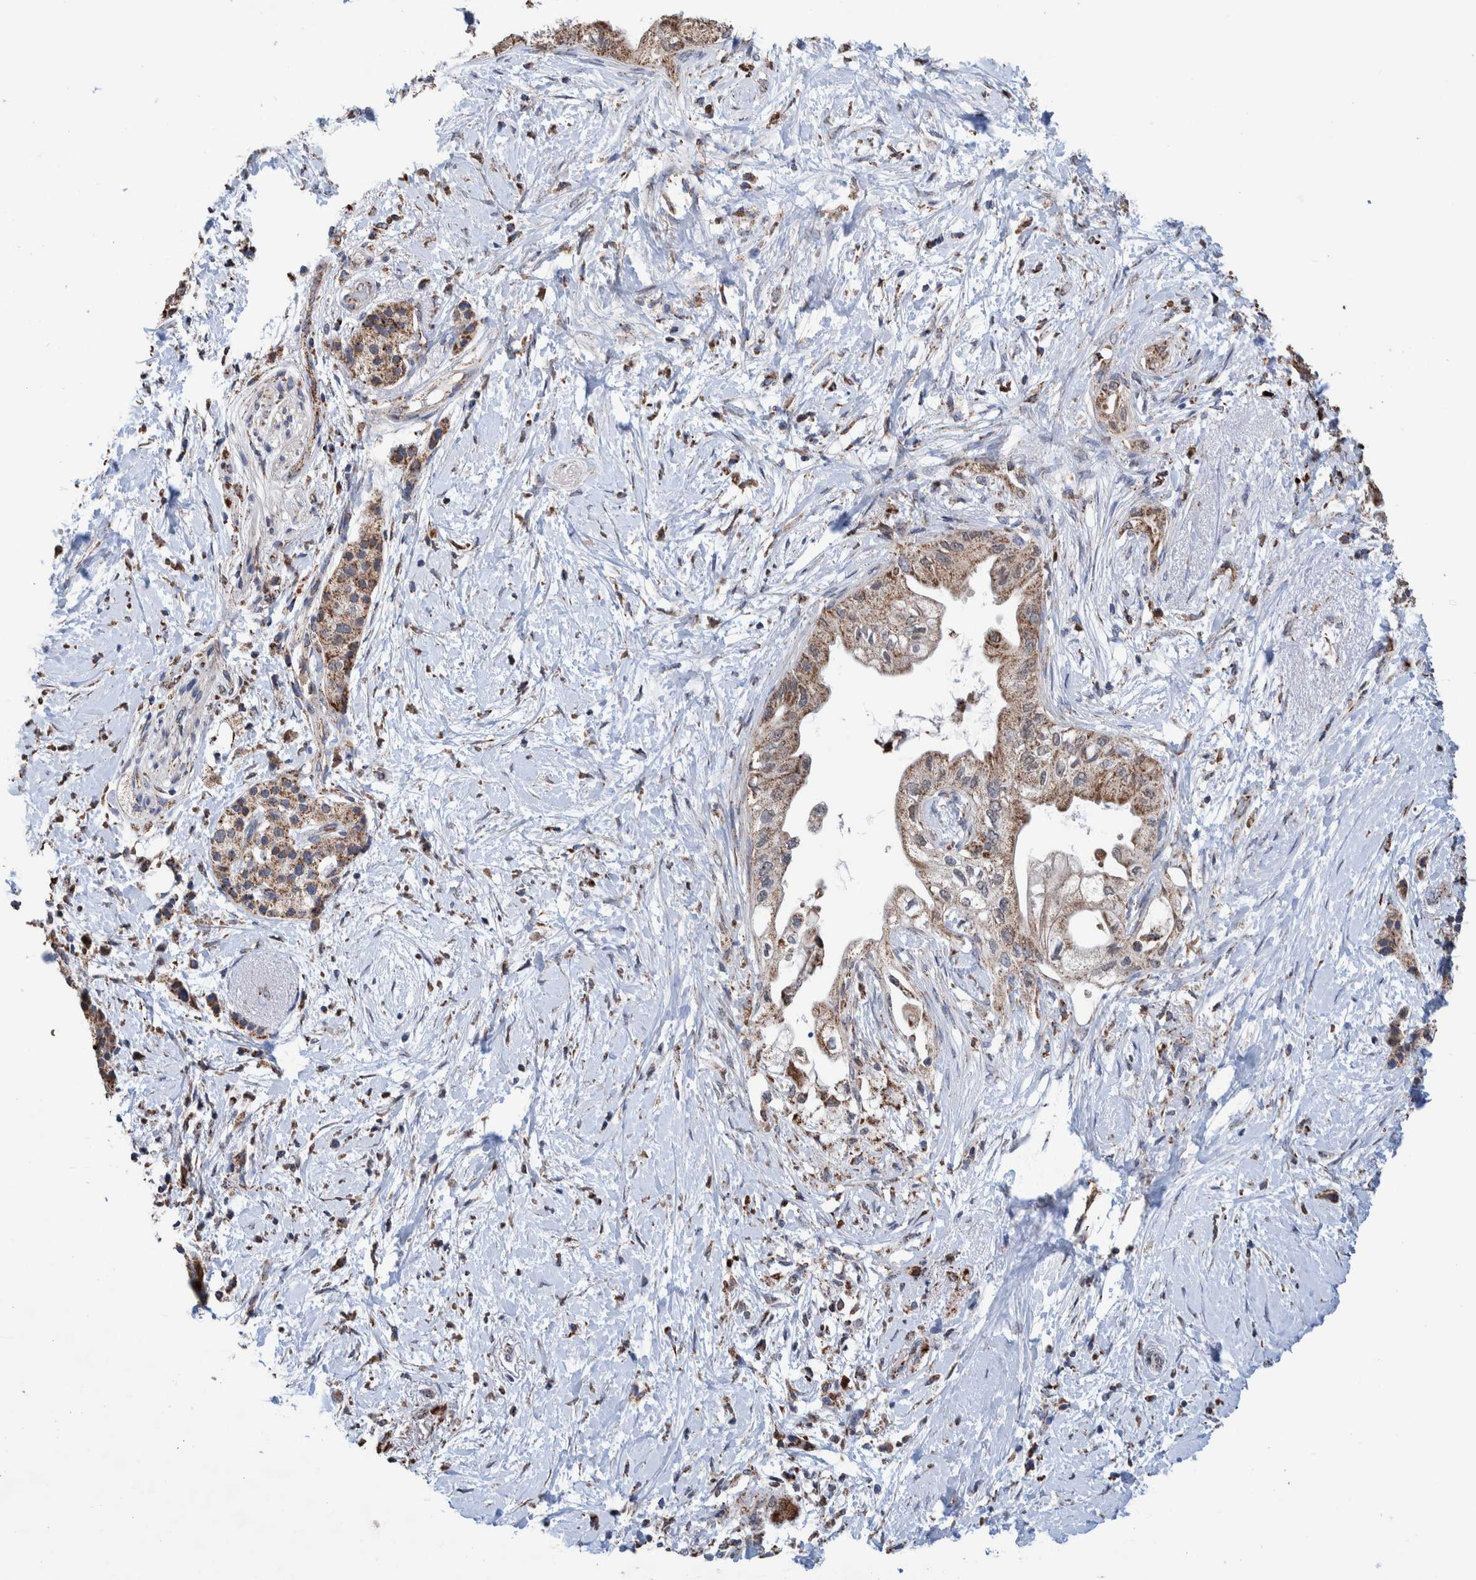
{"staining": {"intensity": "moderate", "quantity": ">75%", "location": "cytoplasmic/membranous"}, "tissue": "pancreatic cancer", "cell_type": "Tumor cells", "image_type": "cancer", "snomed": [{"axis": "morphology", "description": "Normal tissue, NOS"}, {"axis": "morphology", "description": "Adenocarcinoma, NOS"}, {"axis": "topography", "description": "Pancreas"}, {"axis": "topography", "description": "Duodenum"}], "caption": "Immunohistochemistry (IHC) staining of pancreatic cancer, which exhibits medium levels of moderate cytoplasmic/membranous staining in approximately >75% of tumor cells indicating moderate cytoplasmic/membranous protein positivity. The staining was performed using DAB (brown) for protein detection and nuclei were counterstained in hematoxylin (blue).", "gene": "DECR1", "patient": {"sex": "female", "age": 60}}